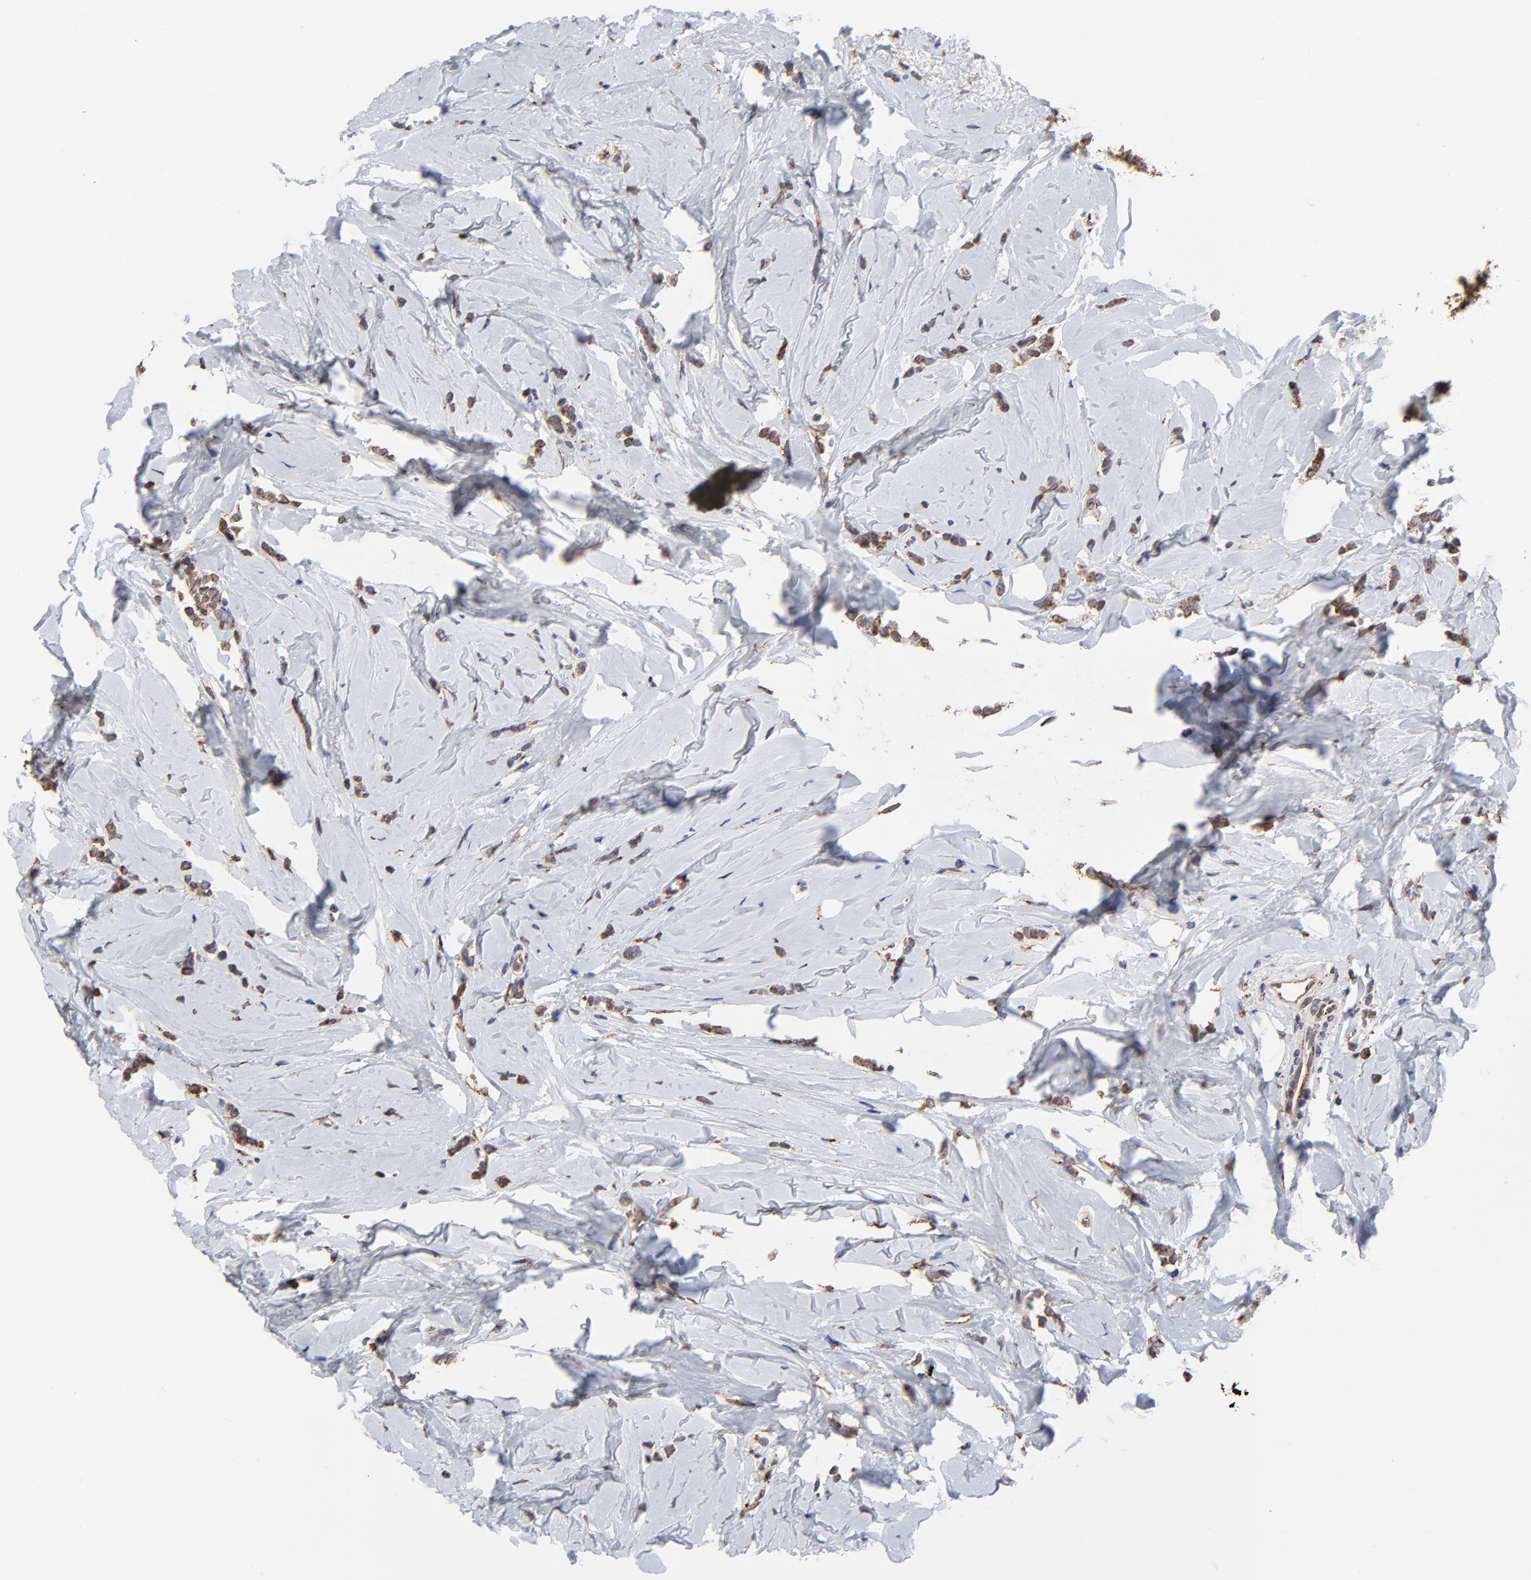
{"staining": {"intensity": "moderate", "quantity": ">75%", "location": "cytoplasmic/membranous"}, "tissue": "breast cancer", "cell_type": "Tumor cells", "image_type": "cancer", "snomed": [{"axis": "morphology", "description": "Lobular carcinoma"}, {"axis": "topography", "description": "Breast"}], "caption": "Immunohistochemistry (IHC) of human breast cancer (lobular carcinoma) reveals medium levels of moderate cytoplasmic/membranous positivity in about >75% of tumor cells. (IHC, brightfield microscopy, high magnification).", "gene": "LMAN1", "patient": {"sex": "female", "age": 64}}